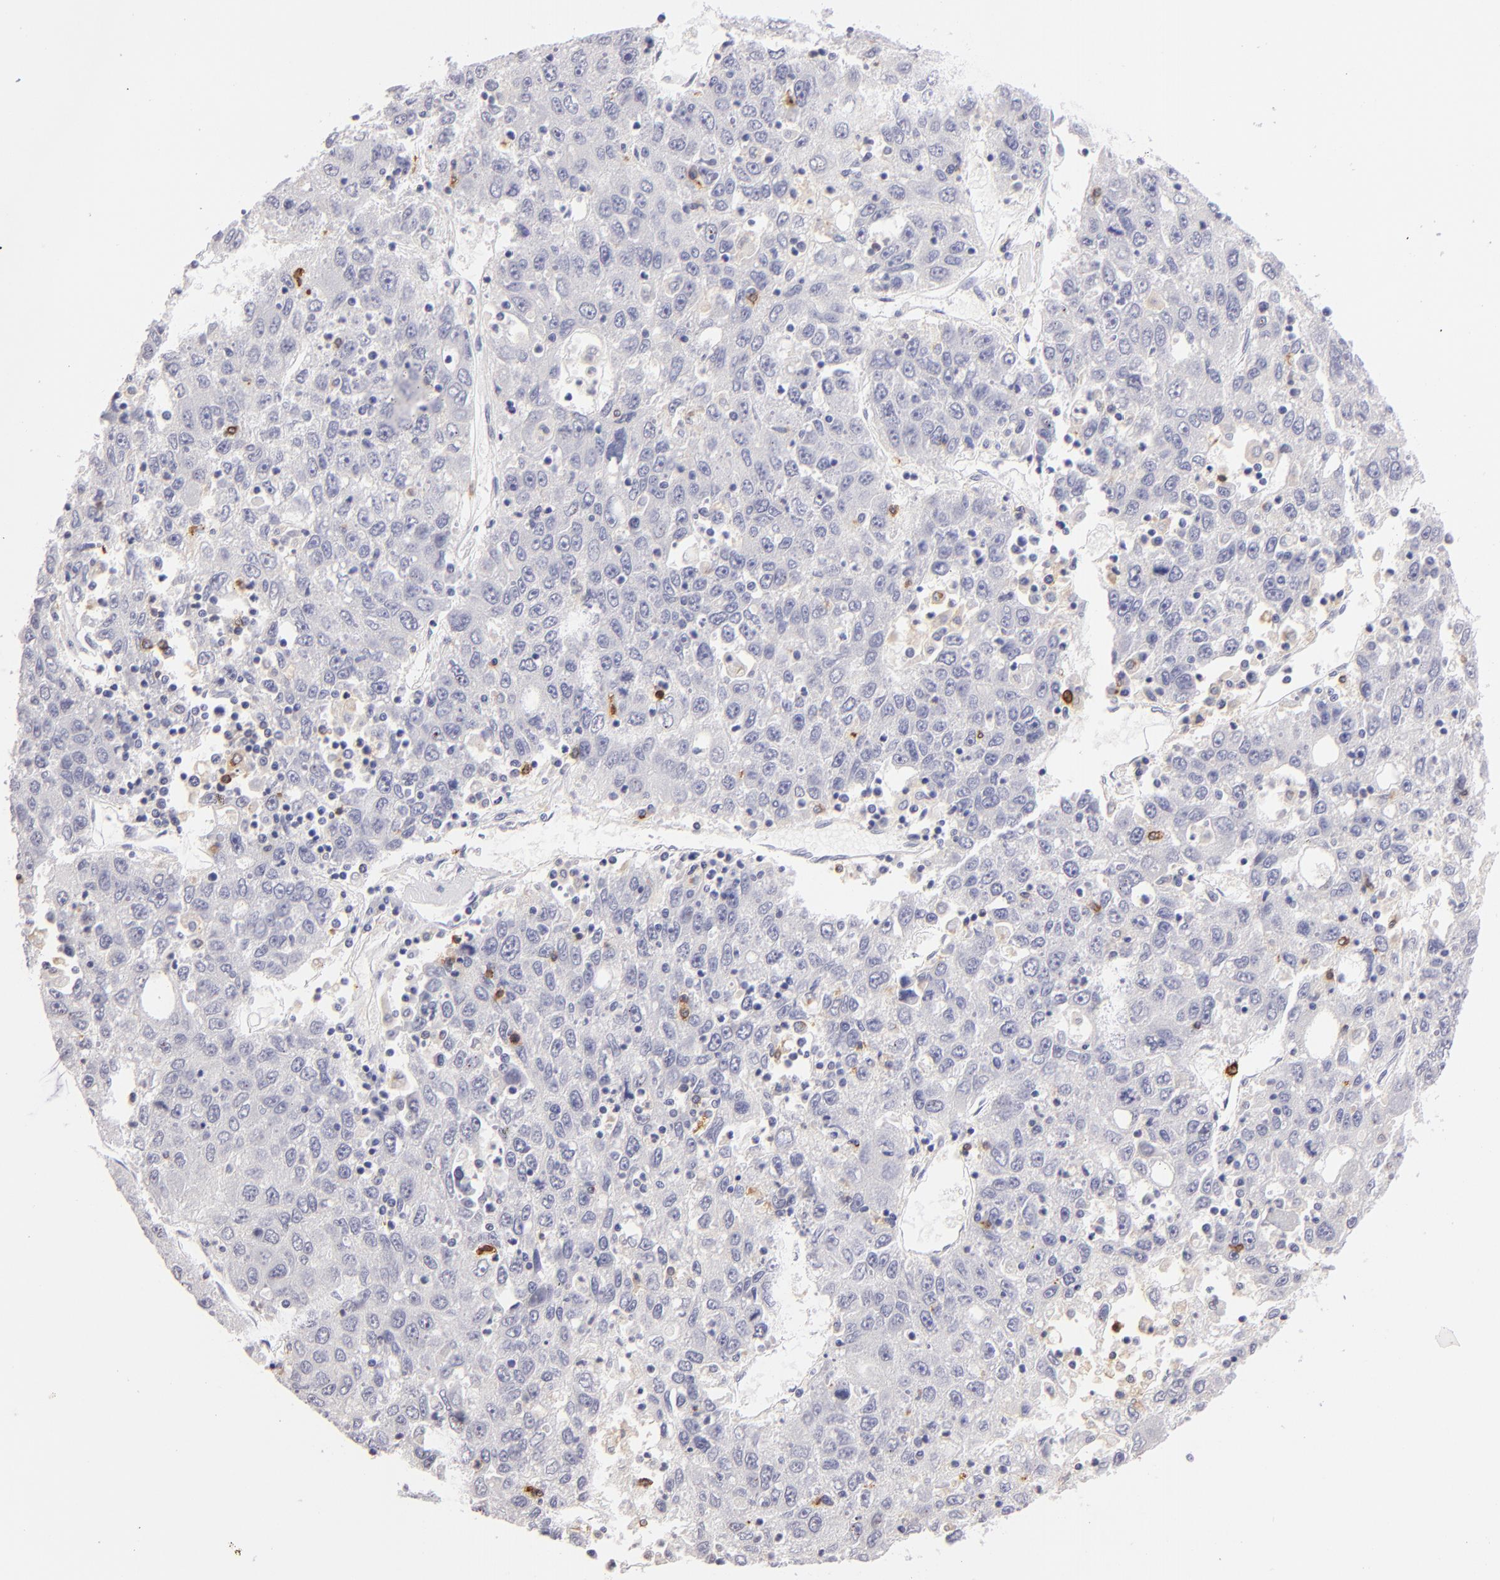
{"staining": {"intensity": "negative", "quantity": "none", "location": "none"}, "tissue": "liver cancer", "cell_type": "Tumor cells", "image_type": "cancer", "snomed": [{"axis": "morphology", "description": "Carcinoma, Hepatocellular, NOS"}, {"axis": "topography", "description": "Liver"}], "caption": "The histopathology image exhibits no significant positivity in tumor cells of liver cancer.", "gene": "IL2RA", "patient": {"sex": "male", "age": 49}}